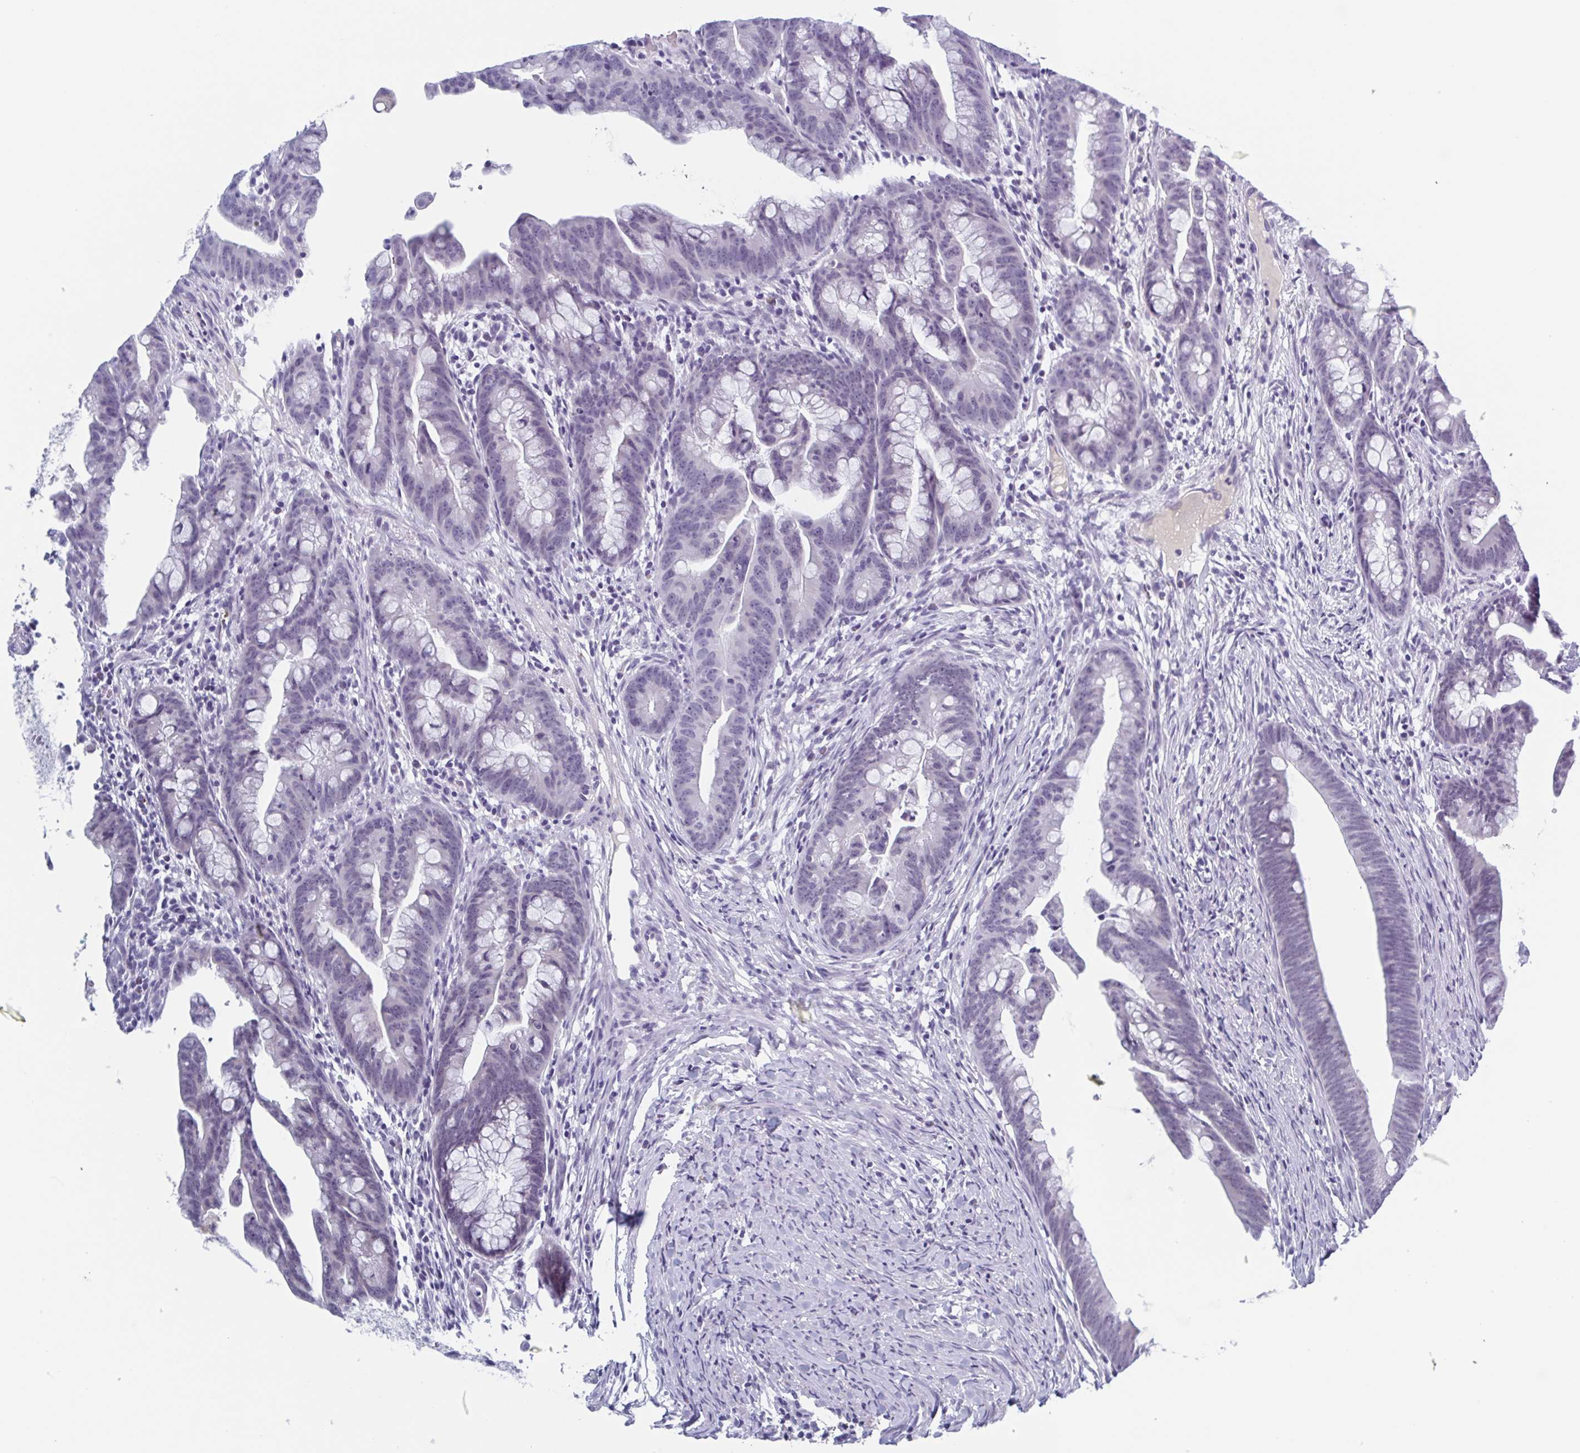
{"staining": {"intensity": "negative", "quantity": "none", "location": "none"}, "tissue": "colorectal cancer", "cell_type": "Tumor cells", "image_type": "cancer", "snomed": [{"axis": "morphology", "description": "Adenocarcinoma, NOS"}, {"axis": "topography", "description": "Colon"}], "caption": "DAB (3,3'-diaminobenzidine) immunohistochemical staining of colorectal cancer displays no significant expression in tumor cells. (DAB (3,3'-diaminobenzidine) immunohistochemistry with hematoxylin counter stain).", "gene": "ZFP64", "patient": {"sex": "male", "age": 62}}